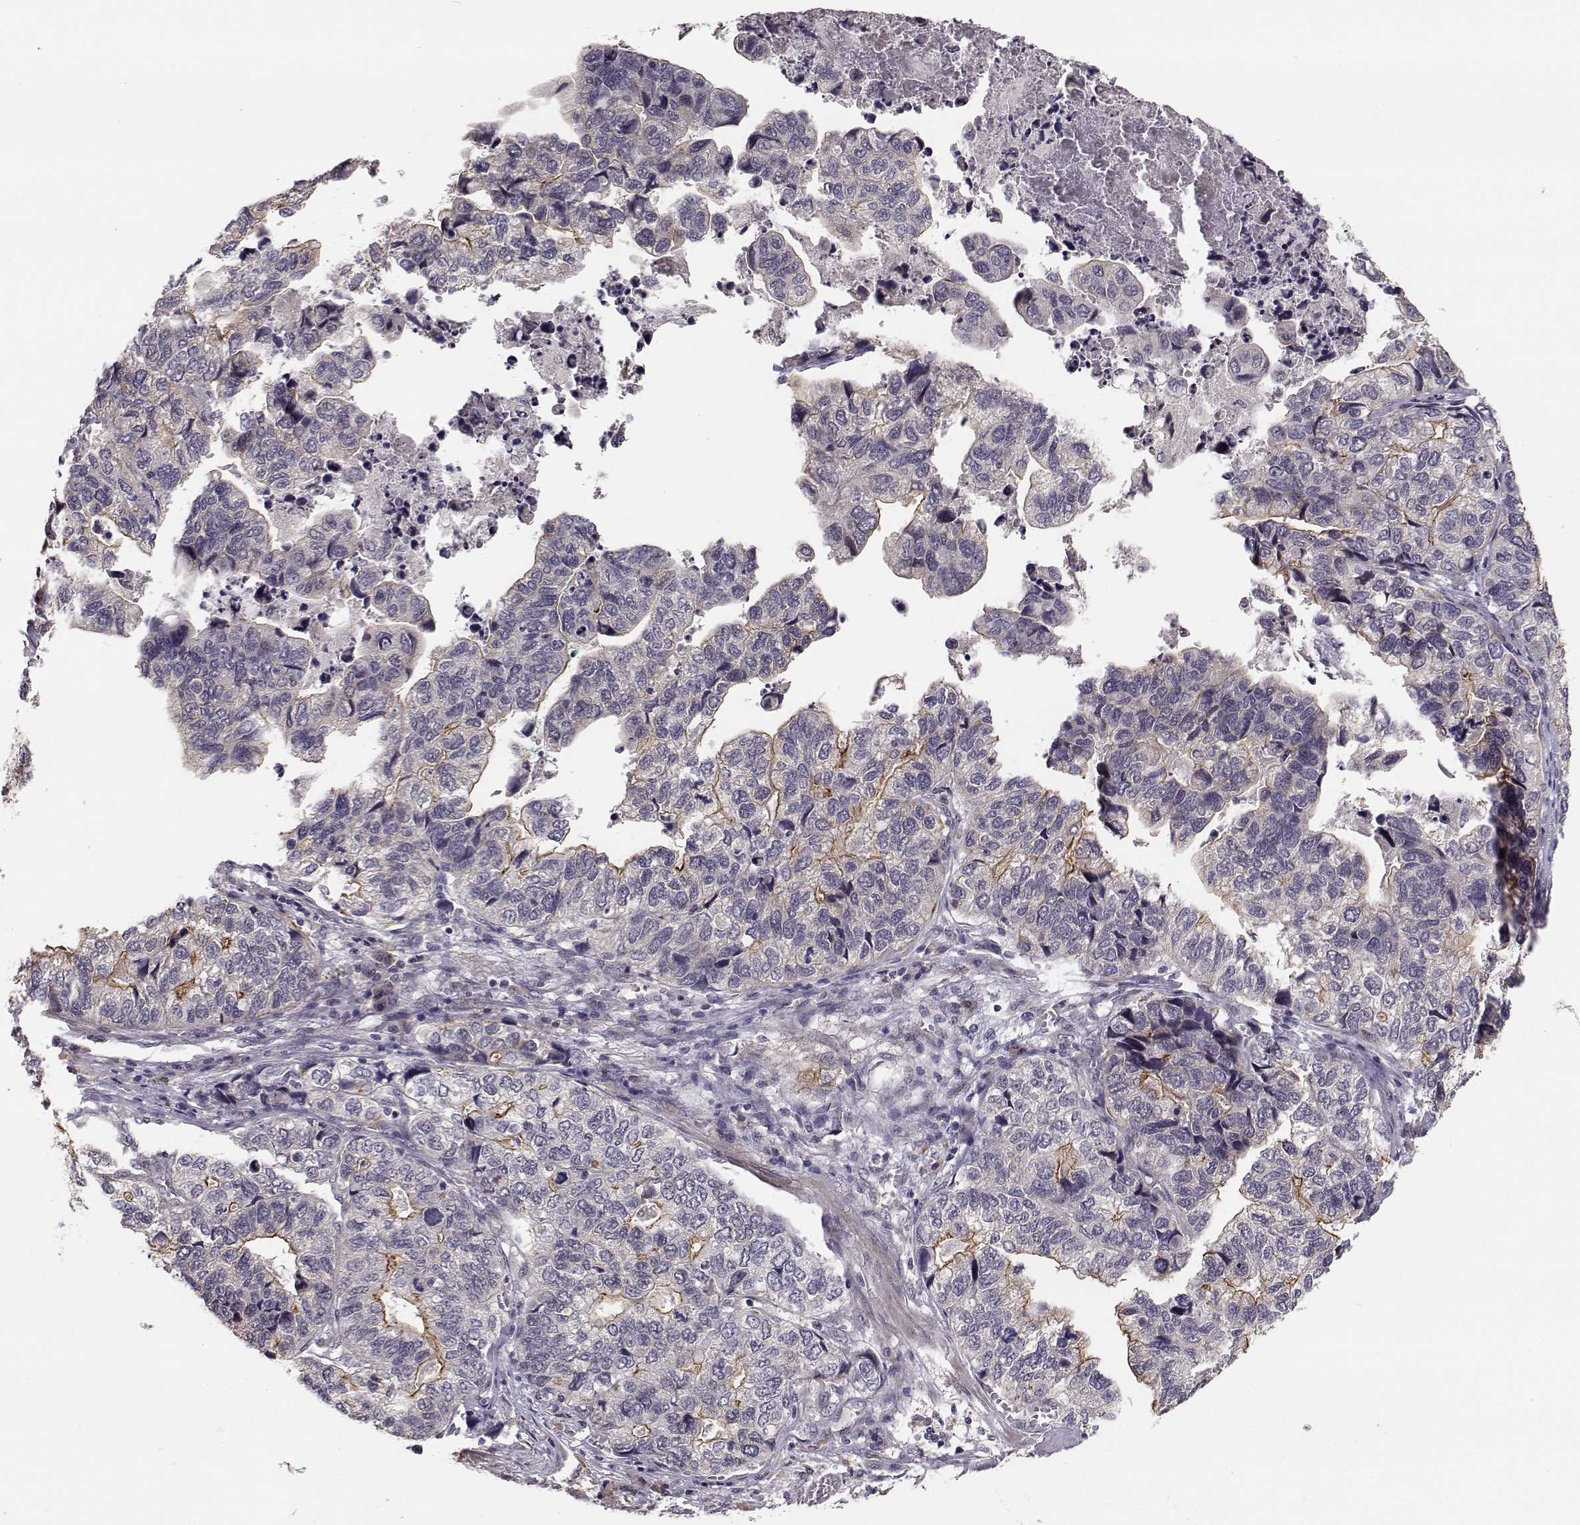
{"staining": {"intensity": "moderate", "quantity": "<25%", "location": "cytoplasmic/membranous"}, "tissue": "stomach cancer", "cell_type": "Tumor cells", "image_type": "cancer", "snomed": [{"axis": "morphology", "description": "Adenocarcinoma, NOS"}, {"axis": "topography", "description": "Stomach, upper"}], "caption": "Protein staining reveals moderate cytoplasmic/membranous expression in approximately <25% of tumor cells in stomach cancer. Nuclei are stained in blue.", "gene": "PLEKHG3", "patient": {"sex": "female", "age": 67}}